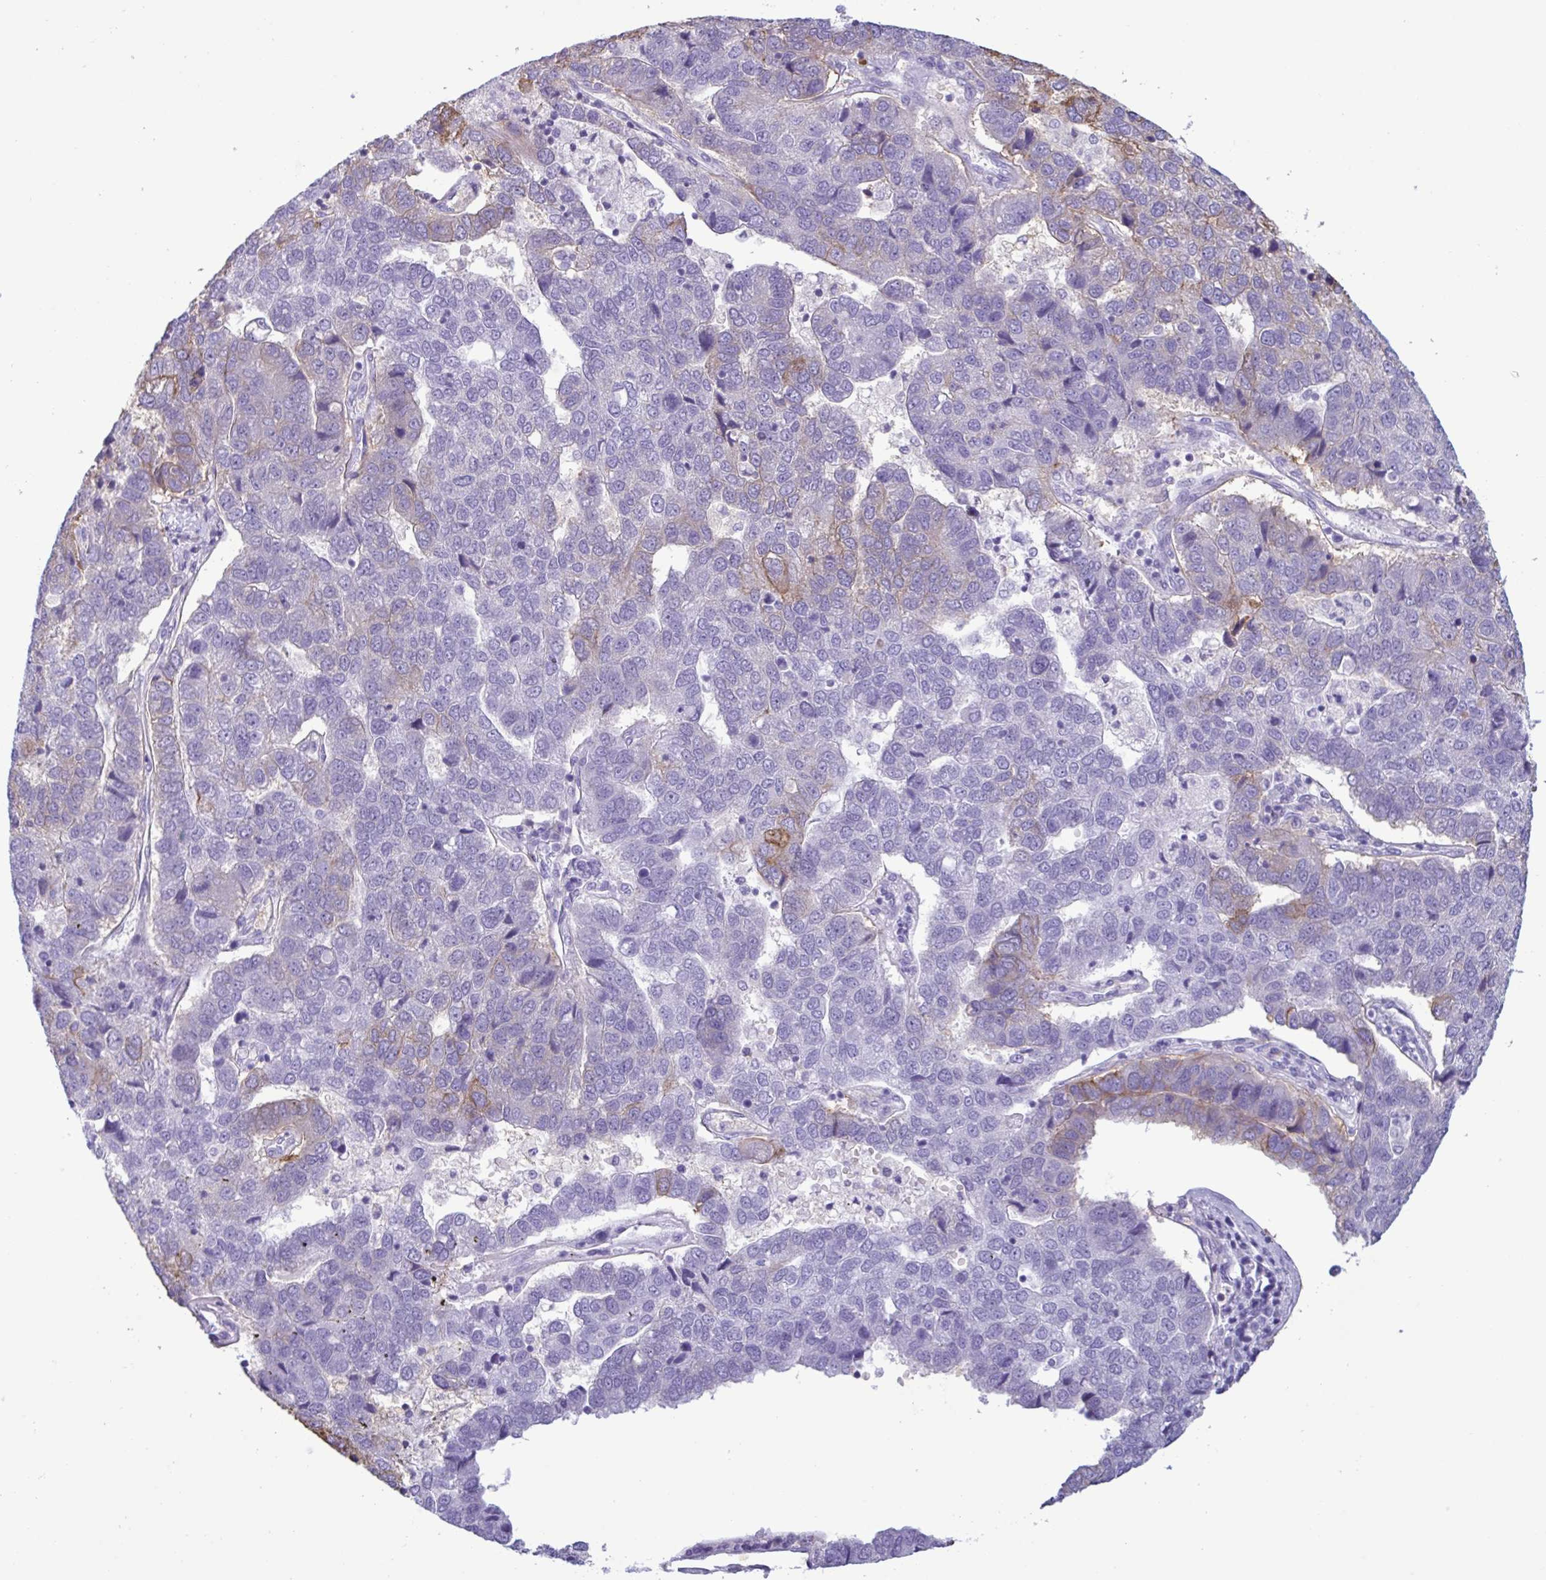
{"staining": {"intensity": "weak", "quantity": "<25%", "location": "cytoplasmic/membranous"}, "tissue": "pancreatic cancer", "cell_type": "Tumor cells", "image_type": "cancer", "snomed": [{"axis": "morphology", "description": "Adenocarcinoma, NOS"}, {"axis": "topography", "description": "Pancreas"}], "caption": "An immunohistochemistry (IHC) histopathology image of pancreatic adenocarcinoma is shown. There is no staining in tumor cells of pancreatic adenocarcinoma.", "gene": "SLC2A1", "patient": {"sex": "female", "age": 61}}